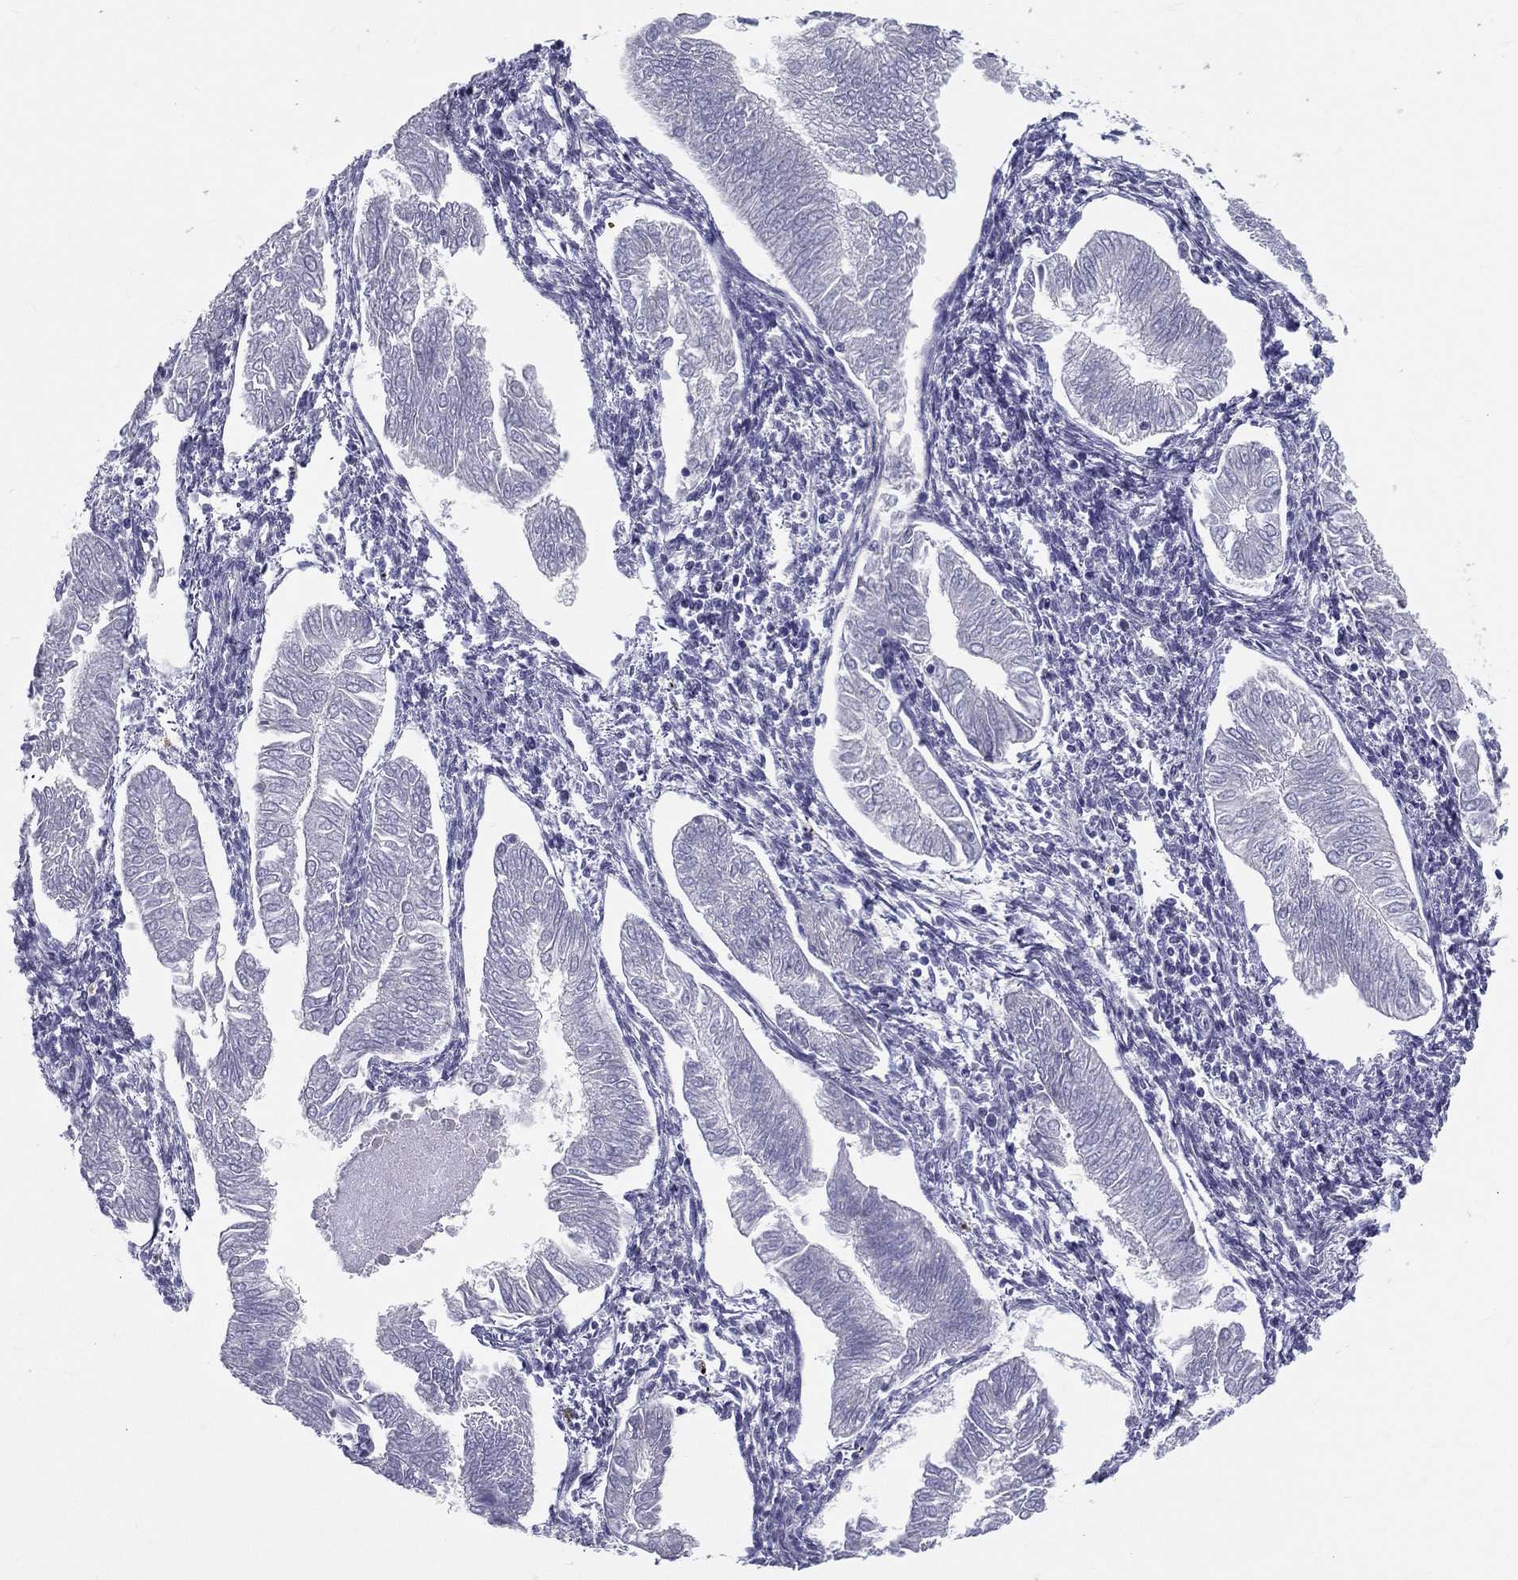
{"staining": {"intensity": "negative", "quantity": "none", "location": "none"}, "tissue": "endometrial cancer", "cell_type": "Tumor cells", "image_type": "cancer", "snomed": [{"axis": "morphology", "description": "Adenocarcinoma, NOS"}, {"axis": "topography", "description": "Endometrium"}], "caption": "Immunohistochemistry (IHC) of endometrial adenocarcinoma reveals no positivity in tumor cells.", "gene": "PCSK1", "patient": {"sex": "female", "age": 53}}